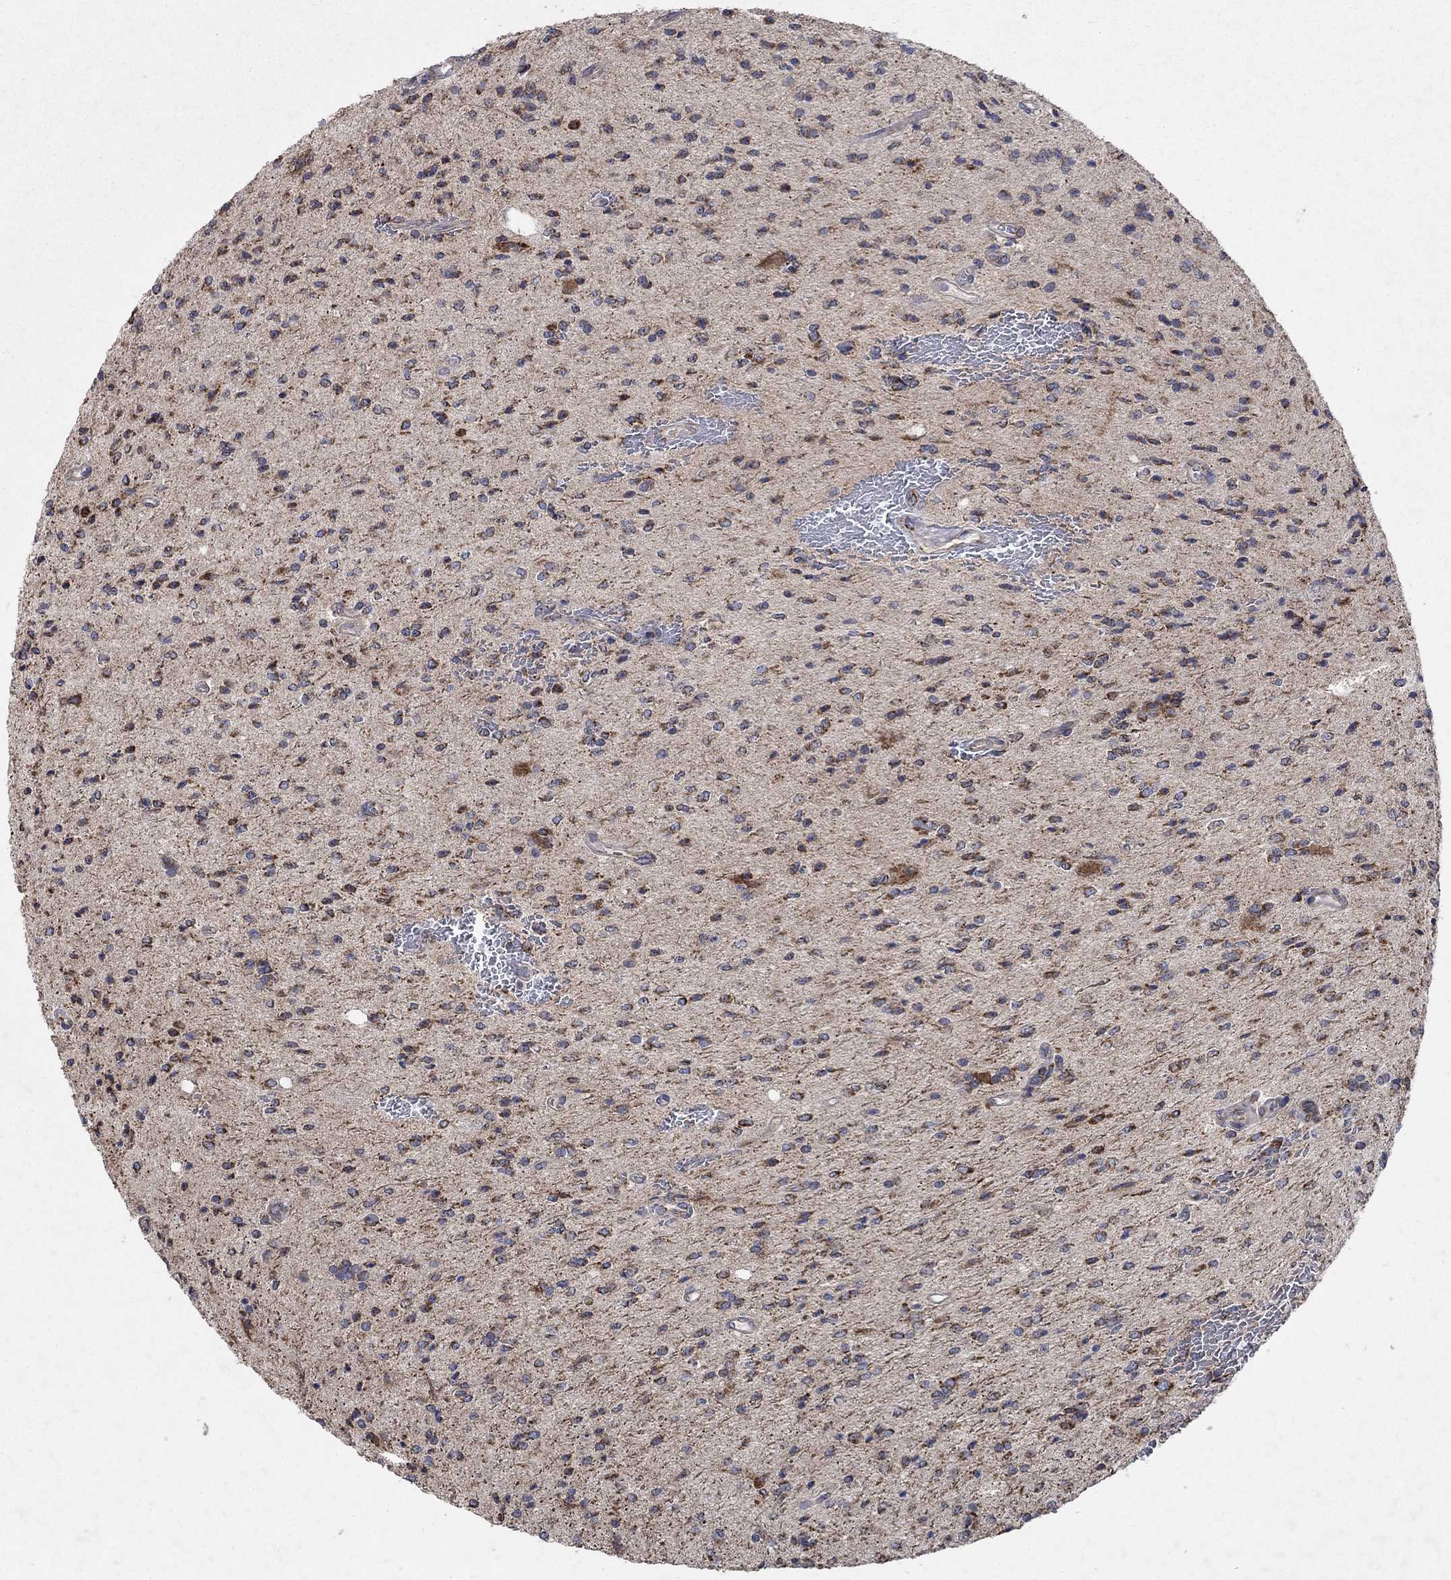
{"staining": {"intensity": "strong", "quantity": ">75%", "location": "cytoplasmic/membranous"}, "tissue": "glioma", "cell_type": "Tumor cells", "image_type": "cancer", "snomed": [{"axis": "morphology", "description": "Glioma, malignant, Low grade"}, {"axis": "topography", "description": "Brain"}], "caption": "This photomicrograph exhibits immunohistochemistry staining of glioma, with high strong cytoplasmic/membranous expression in approximately >75% of tumor cells.", "gene": "NCEH1", "patient": {"sex": "male", "age": 67}}